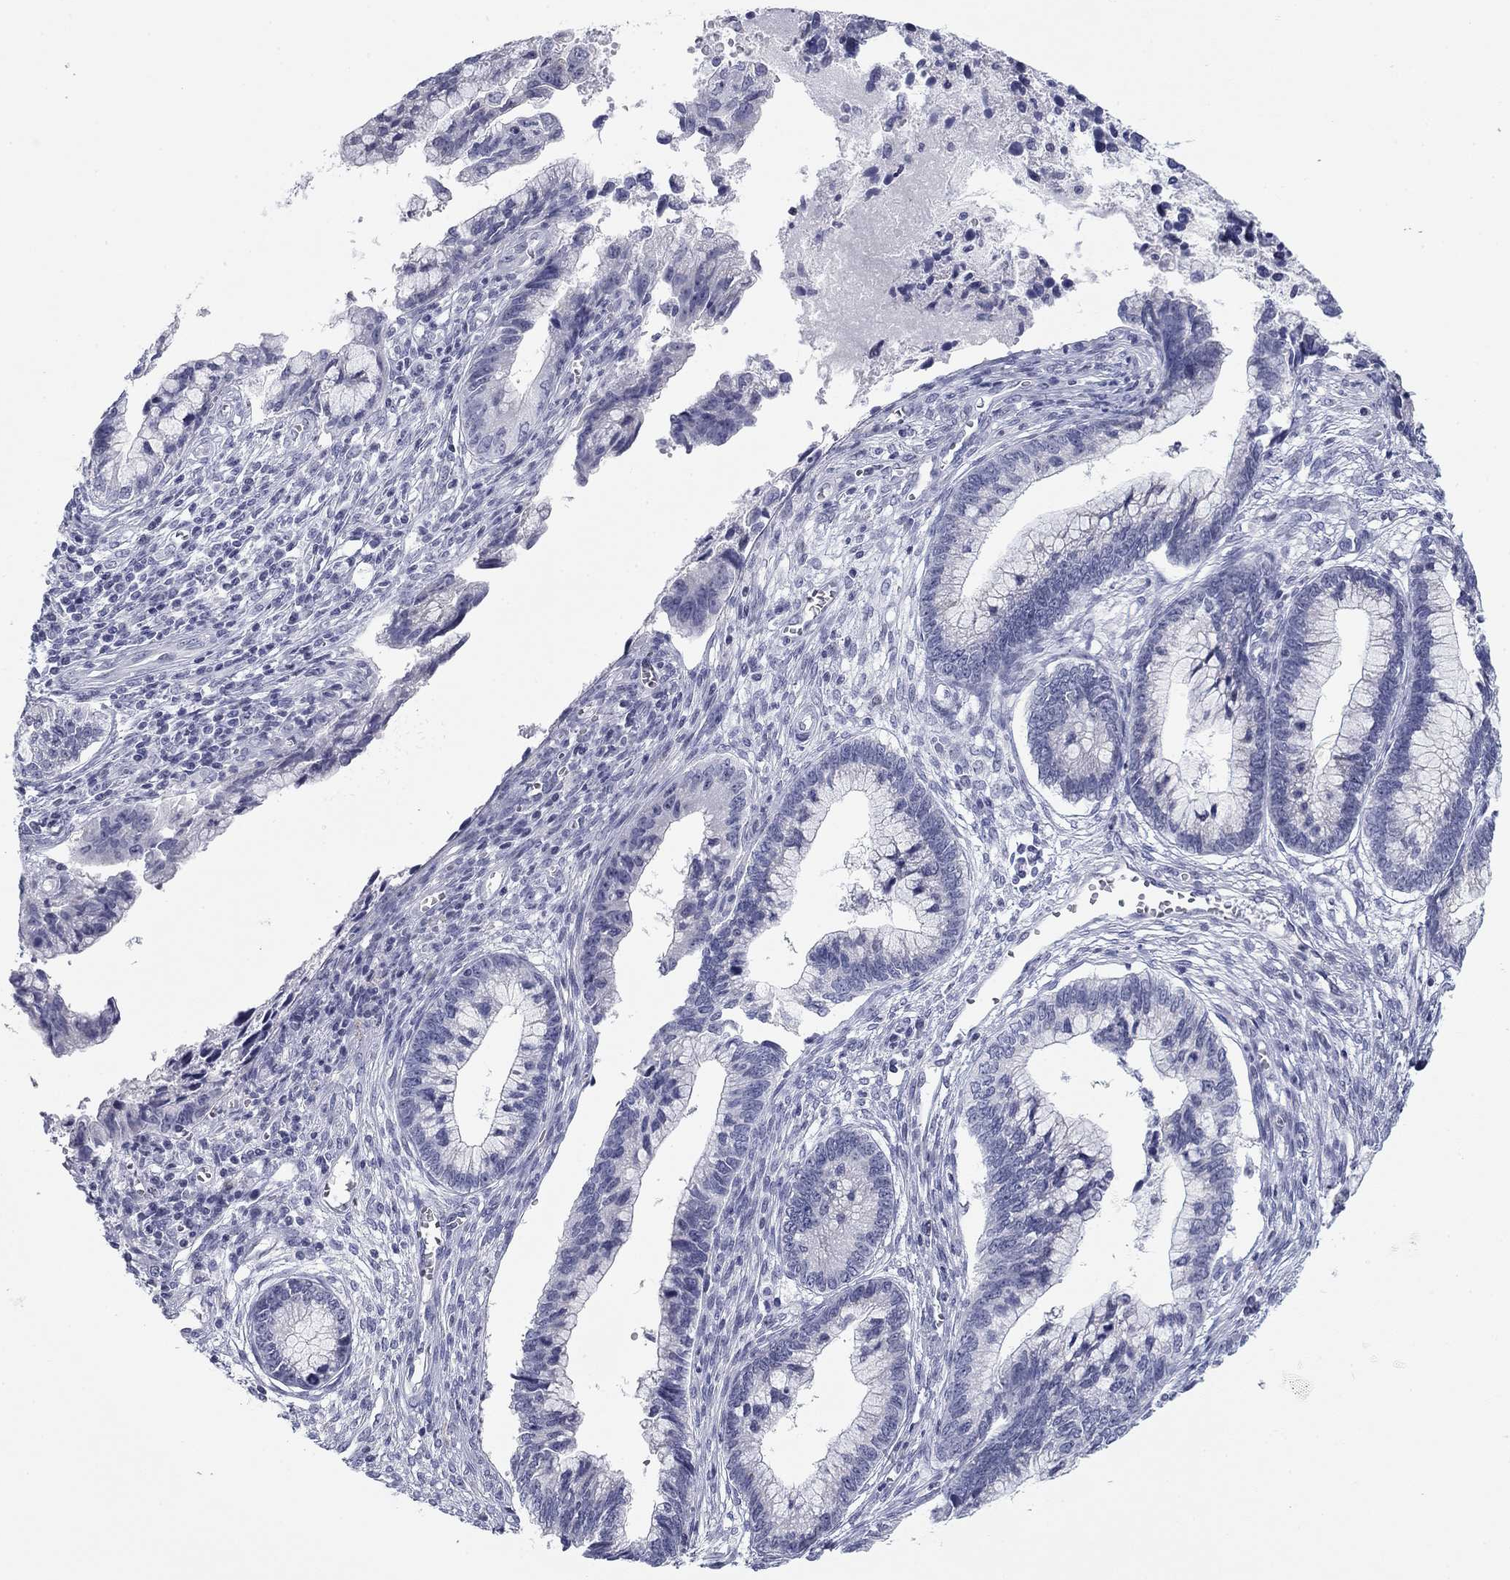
{"staining": {"intensity": "negative", "quantity": "none", "location": "none"}, "tissue": "cervical cancer", "cell_type": "Tumor cells", "image_type": "cancer", "snomed": [{"axis": "morphology", "description": "Adenocarcinoma, NOS"}, {"axis": "topography", "description": "Cervix"}], "caption": "IHC image of human cervical cancer stained for a protein (brown), which shows no positivity in tumor cells.", "gene": "PRPH", "patient": {"sex": "female", "age": 44}}